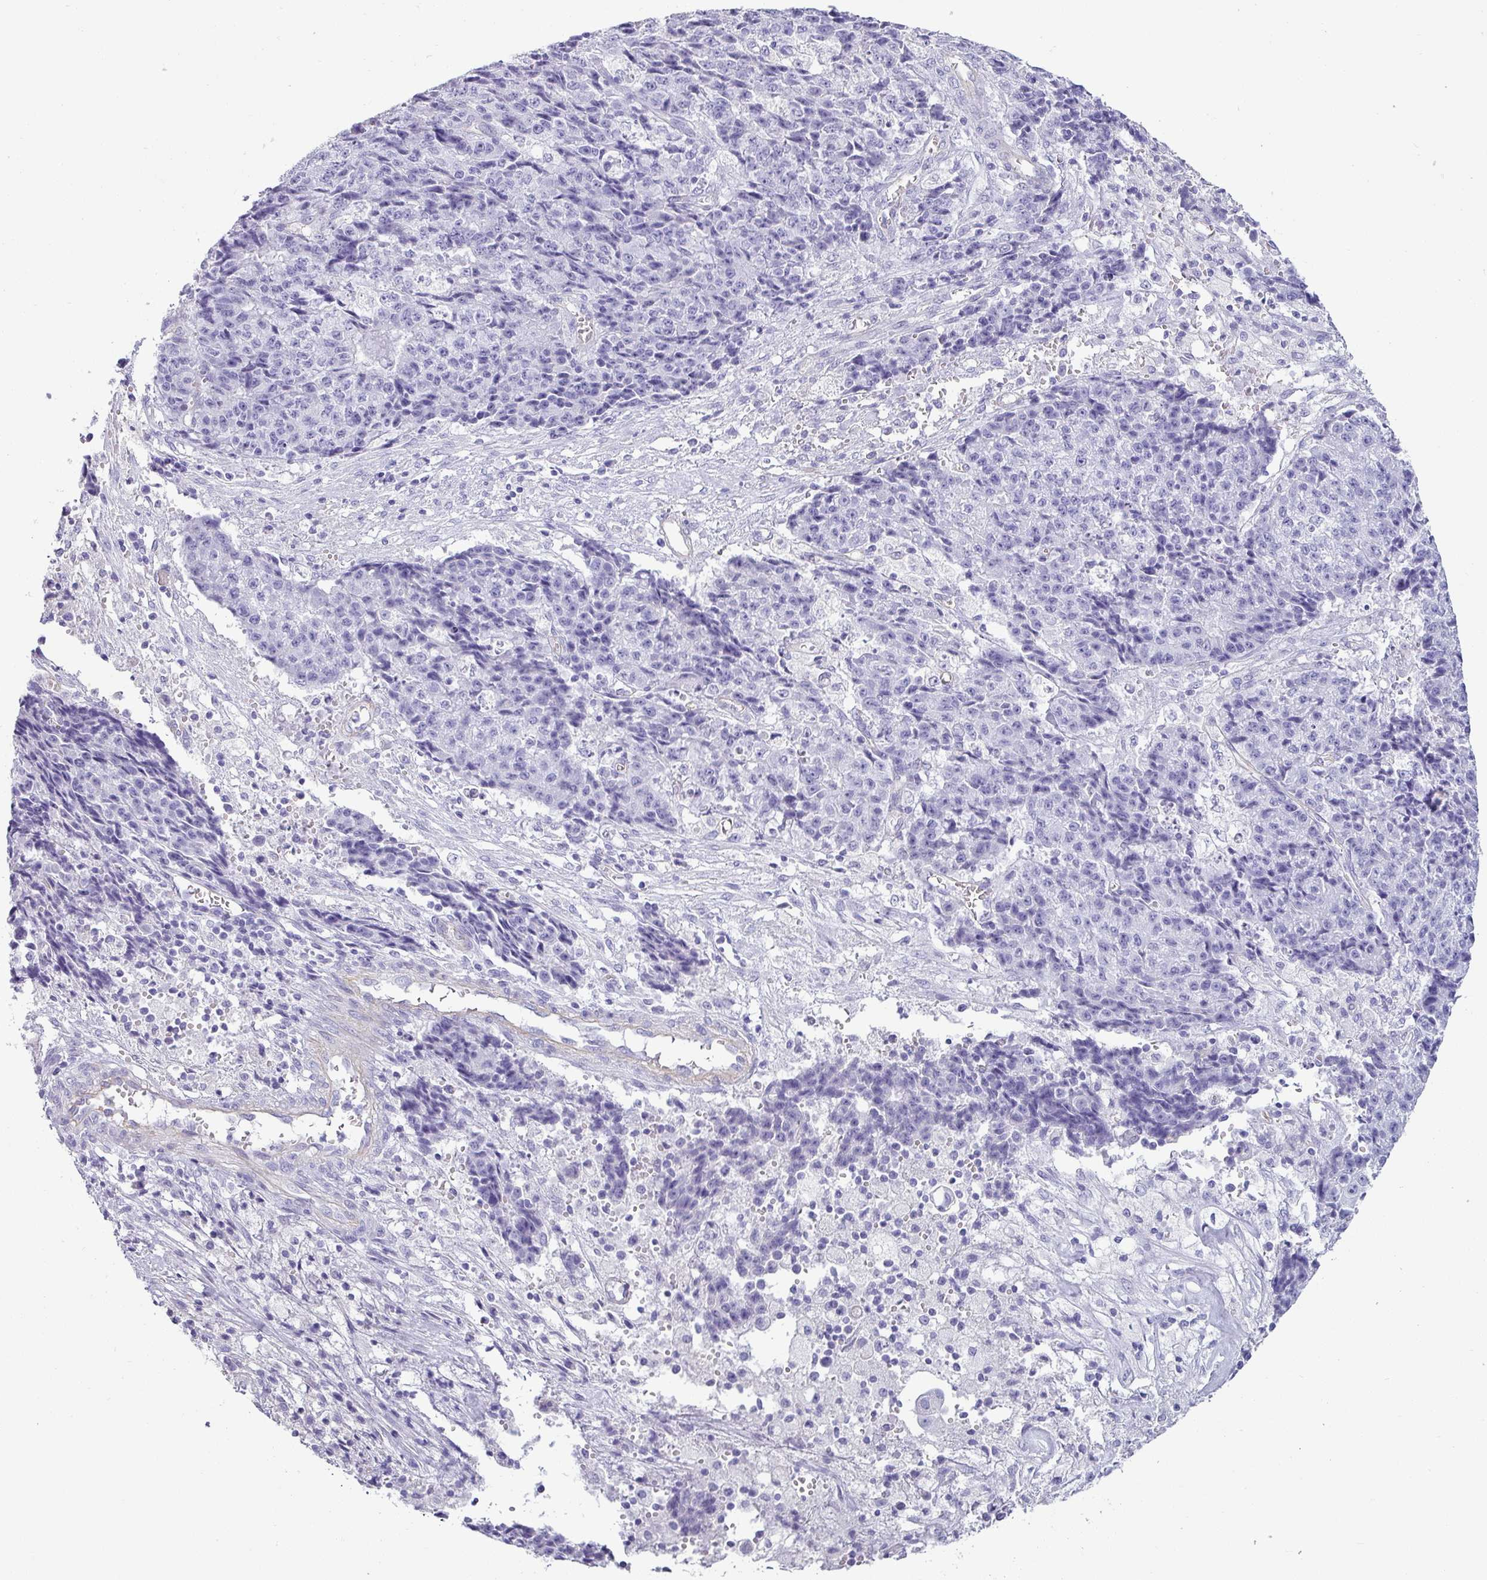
{"staining": {"intensity": "negative", "quantity": "none", "location": "none"}, "tissue": "ovarian cancer", "cell_type": "Tumor cells", "image_type": "cancer", "snomed": [{"axis": "morphology", "description": "Carcinoma, endometroid"}, {"axis": "topography", "description": "Ovary"}], "caption": "This is a image of immunohistochemistry (IHC) staining of ovarian cancer (endometroid carcinoma), which shows no staining in tumor cells.", "gene": "VCX2", "patient": {"sex": "female", "age": 42}}